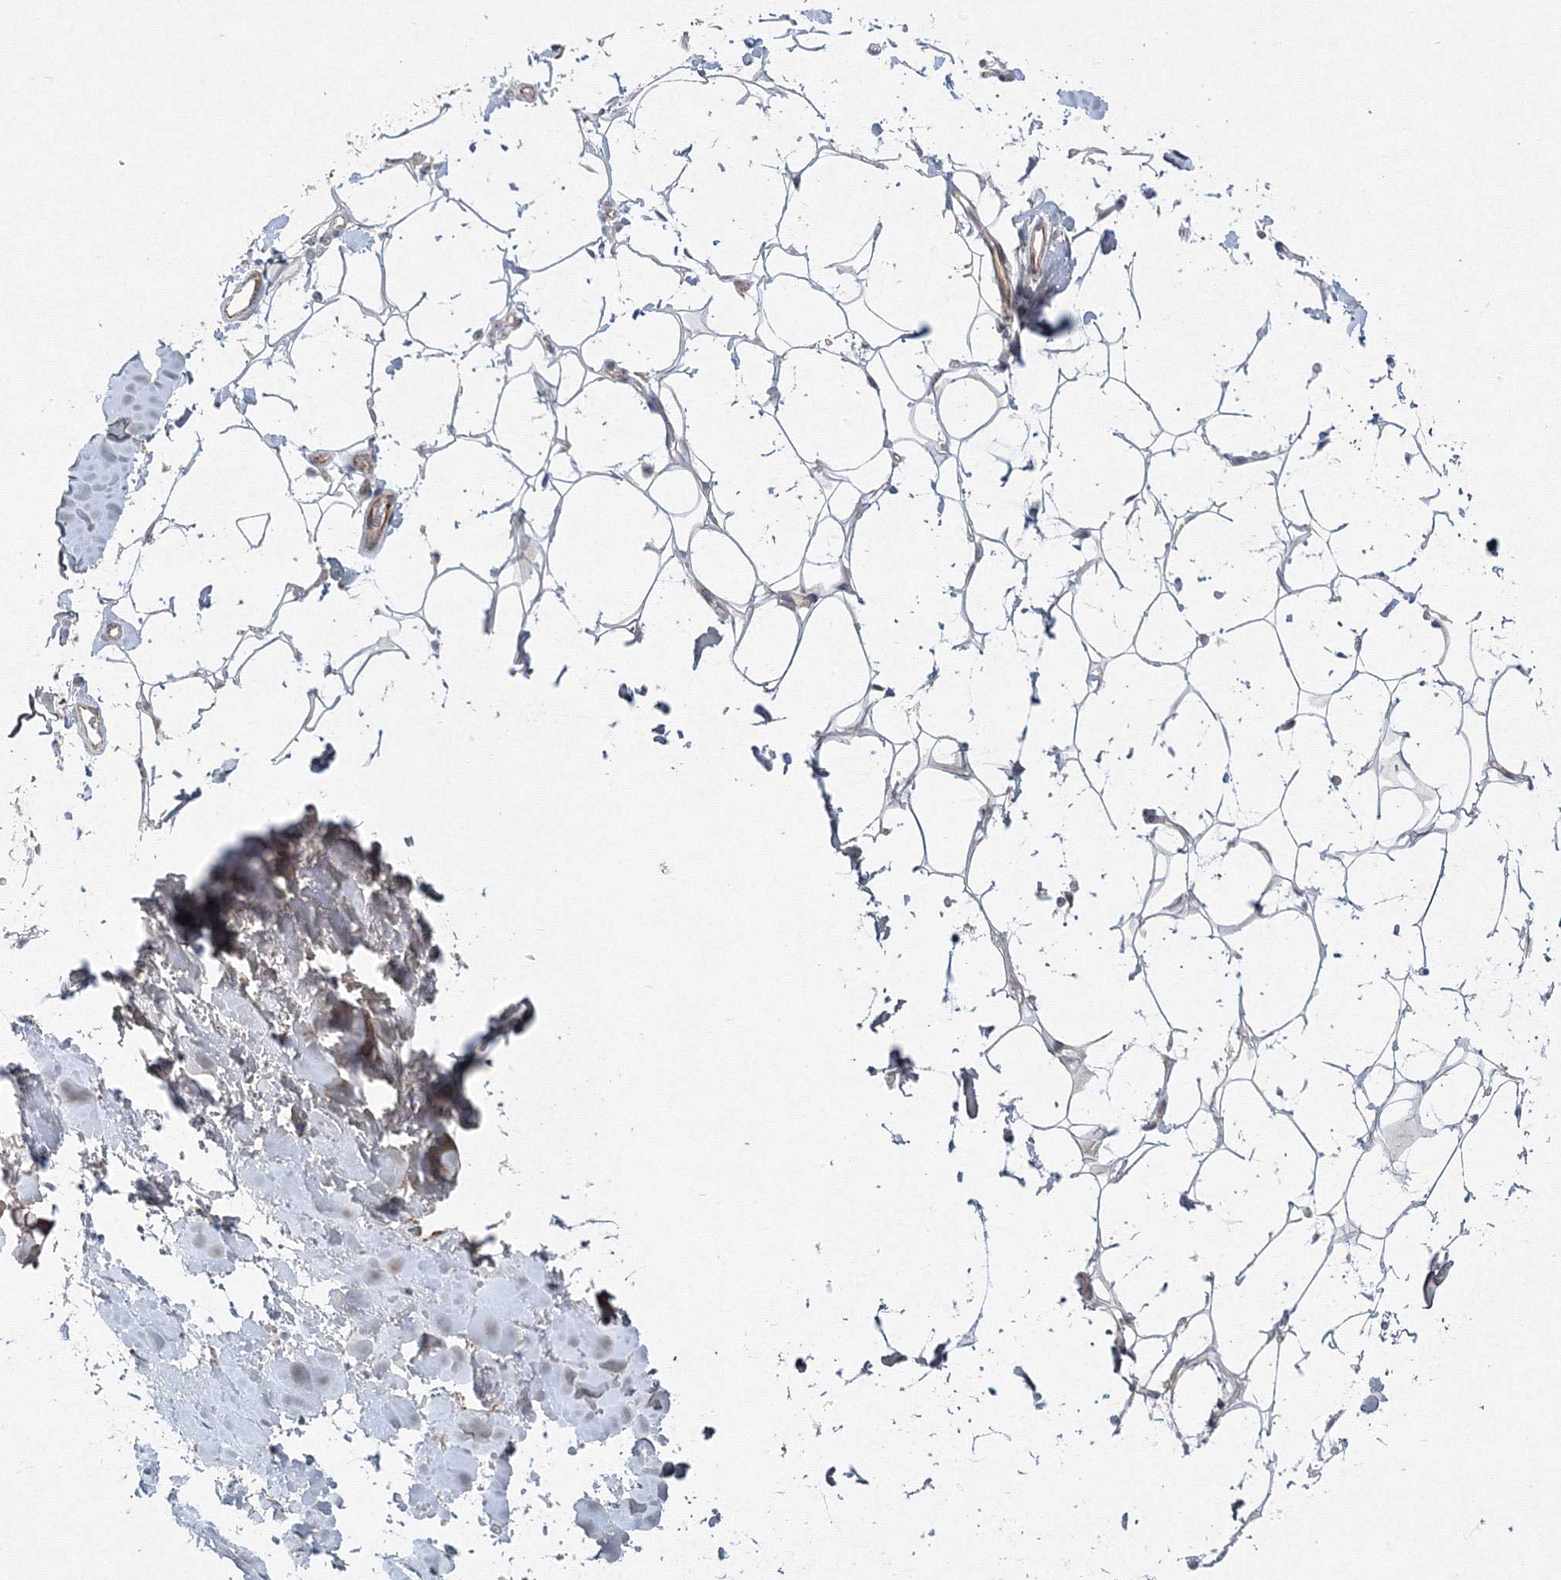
{"staining": {"intensity": "negative", "quantity": "none", "location": "none"}, "tissue": "adipose tissue", "cell_type": "Adipocytes", "image_type": "normal", "snomed": [{"axis": "morphology", "description": "Normal tissue, NOS"}, {"axis": "topography", "description": "Breast"}], "caption": "IHC image of unremarkable adipose tissue: adipose tissue stained with DAB shows no significant protein staining in adipocytes.", "gene": "WDR49", "patient": {"sex": "female", "age": 26}}